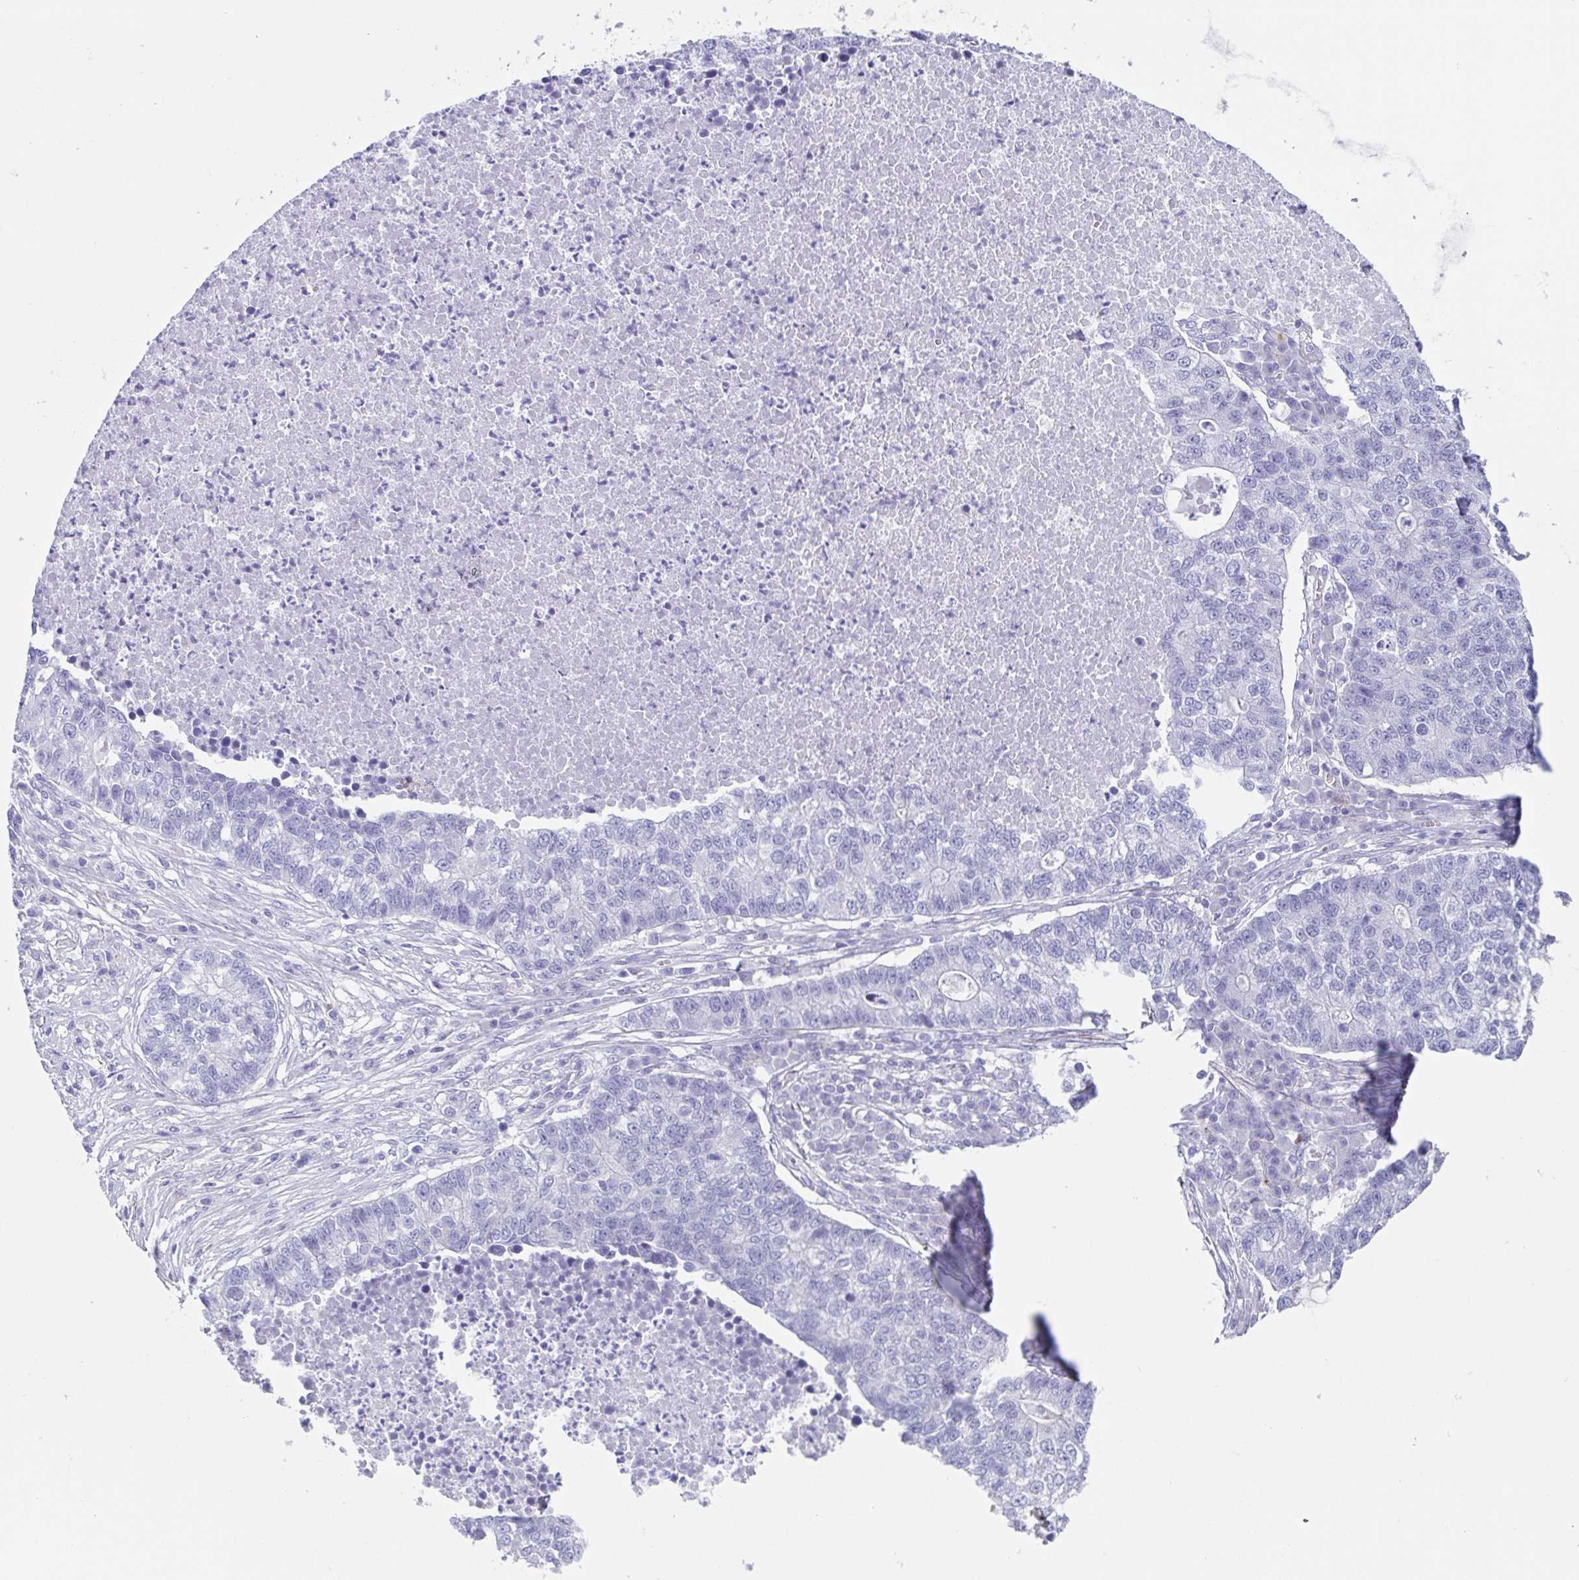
{"staining": {"intensity": "negative", "quantity": "none", "location": "none"}, "tissue": "lung cancer", "cell_type": "Tumor cells", "image_type": "cancer", "snomed": [{"axis": "morphology", "description": "Adenocarcinoma, NOS"}, {"axis": "topography", "description": "Lung"}], "caption": "Tumor cells show no significant protein staining in lung adenocarcinoma.", "gene": "TAGLN3", "patient": {"sex": "male", "age": 57}}